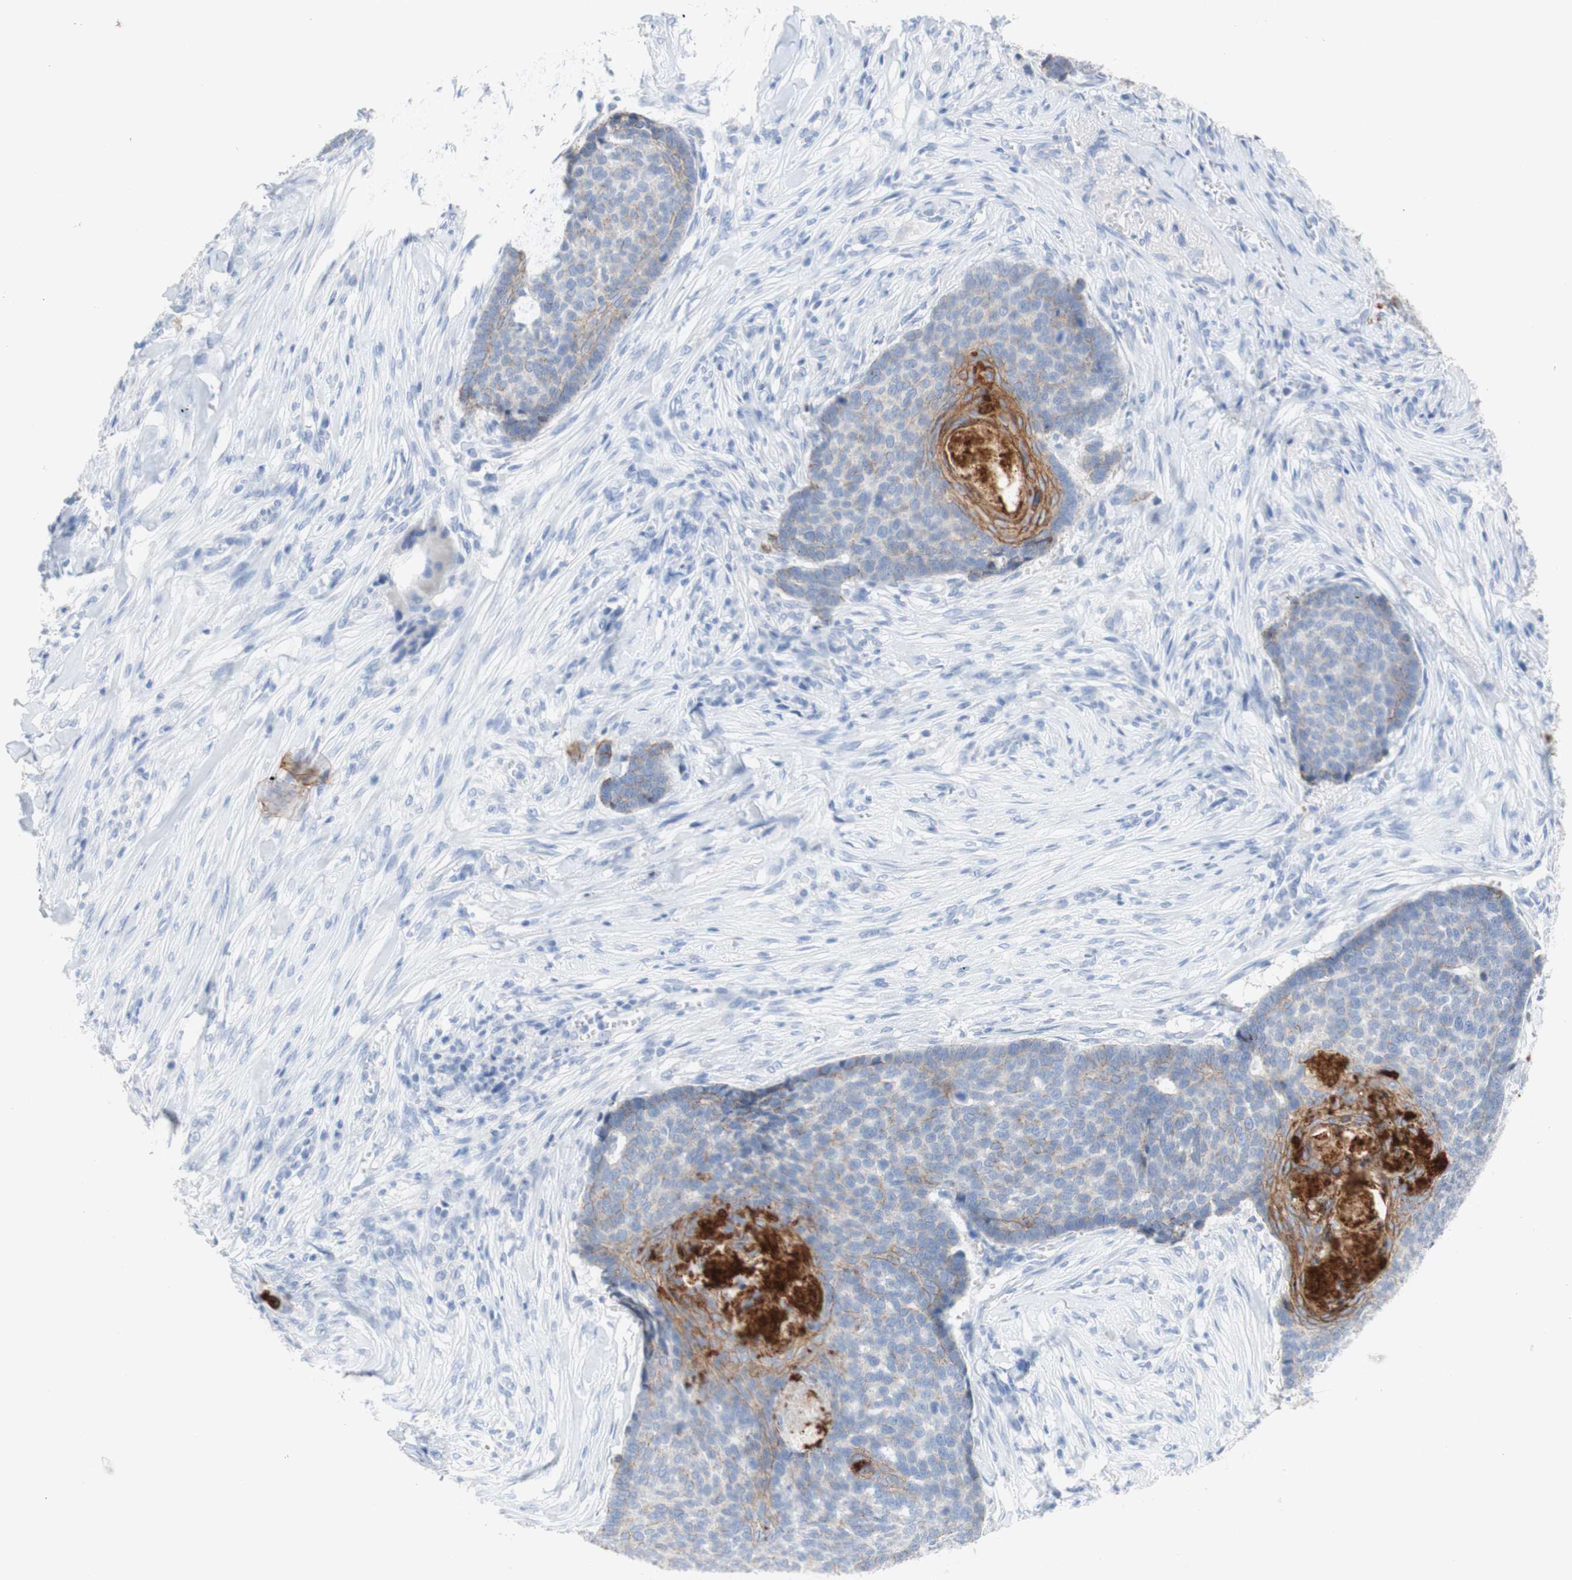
{"staining": {"intensity": "moderate", "quantity": "25%-75%", "location": "cytoplasmic/membranous"}, "tissue": "skin cancer", "cell_type": "Tumor cells", "image_type": "cancer", "snomed": [{"axis": "morphology", "description": "Basal cell carcinoma"}, {"axis": "topography", "description": "Skin"}], "caption": "Immunohistochemical staining of skin basal cell carcinoma exhibits medium levels of moderate cytoplasmic/membranous protein expression in approximately 25%-75% of tumor cells. The staining is performed using DAB brown chromogen to label protein expression. The nuclei are counter-stained blue using hematoxylin.", "gene": "DSC2", "patient": {"sex": "male", "age": 84}}